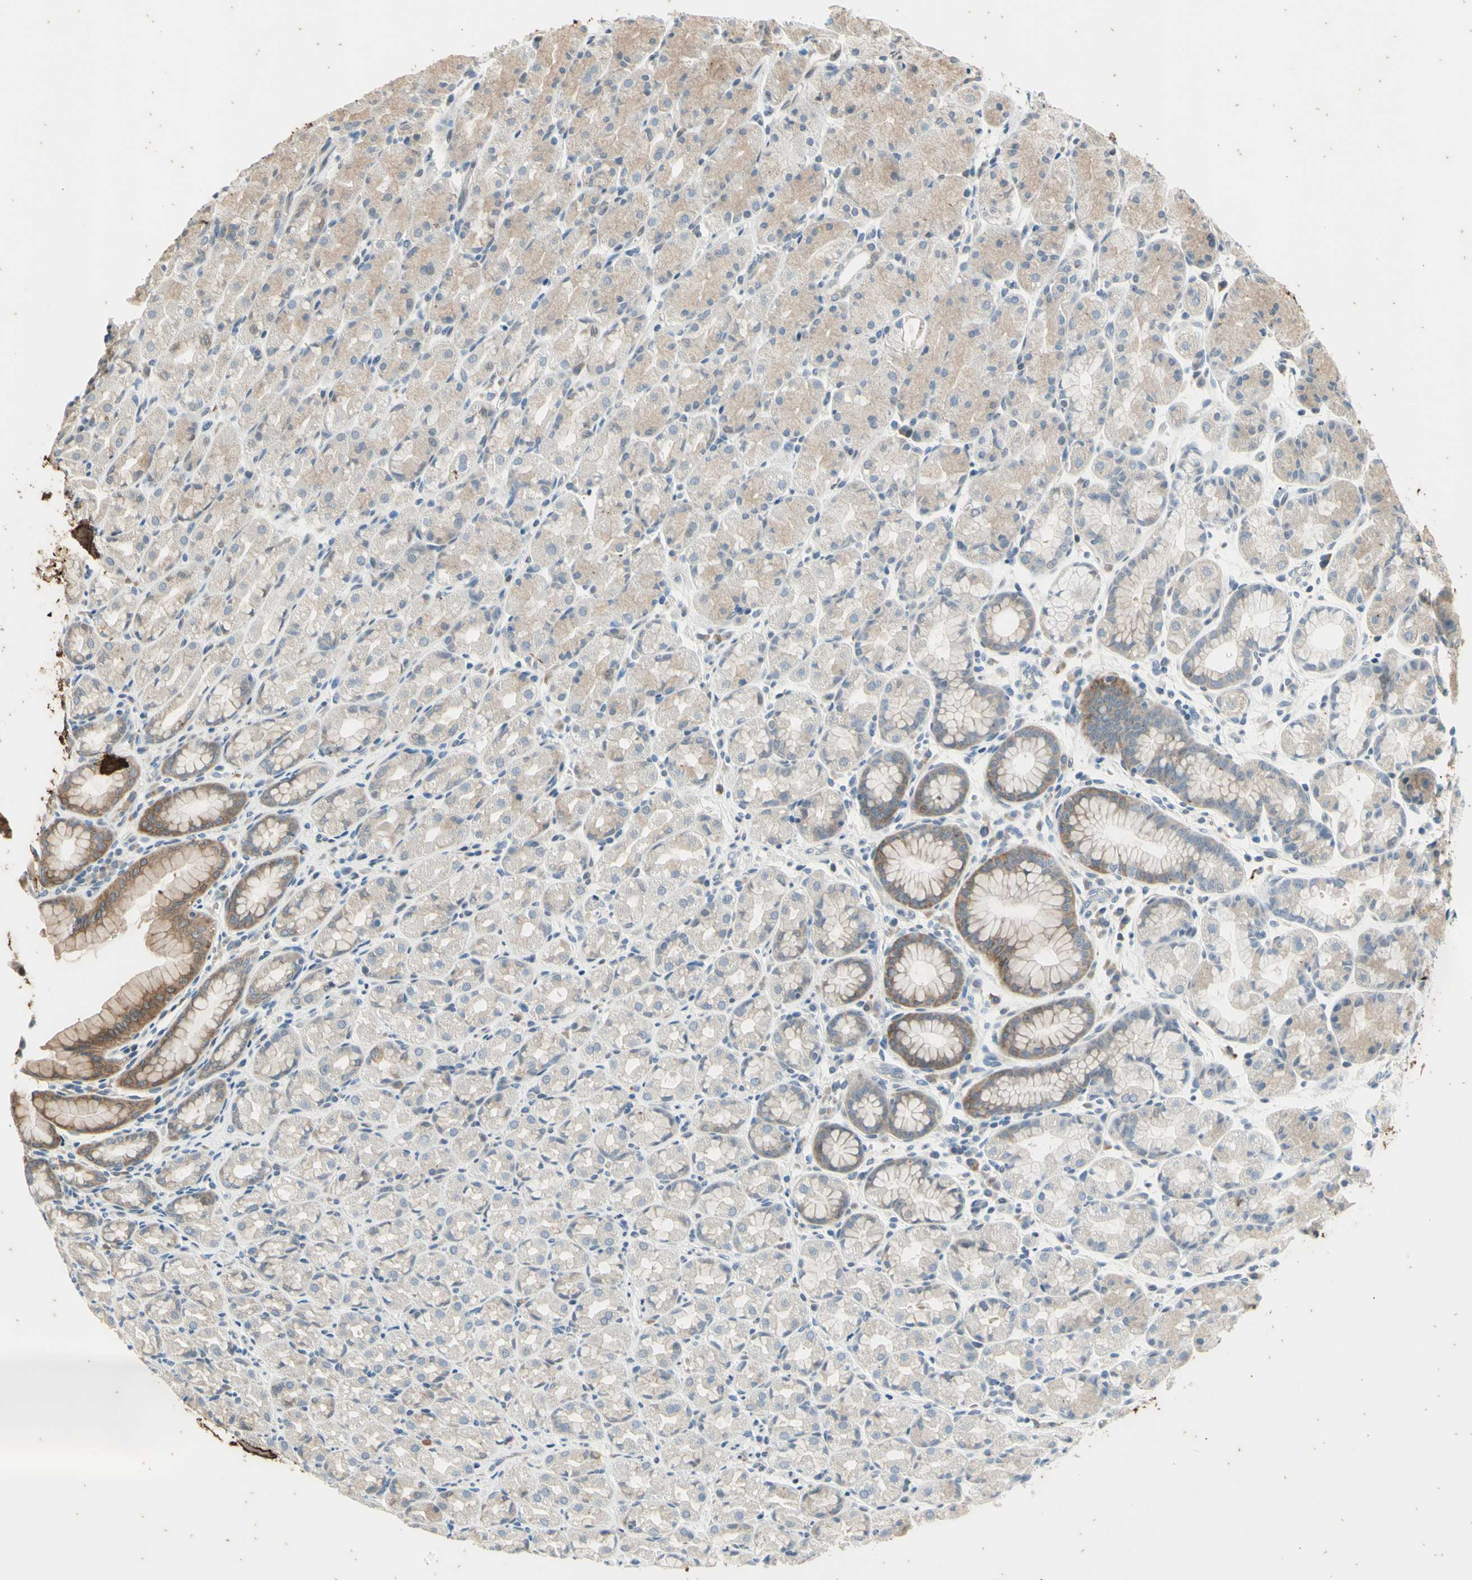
{"staining": {"intensity": "moderate", "quantity": "25%-75%", "location": "cytoplasmic/membranous"}, "tissue": "stomach", "cell_type": "Glandular cells", "image_type": "normal", "snomed": [{"axis": "morphology", "description": "Normal tissue, NOS"}, {"axis": "topography", "description": "Stomach, upper"}], "caption": "A medium amount of moderate cytoplasmic/membranous positivity is identified in about 25%-75% of glandular cells in benign stomach.", "gene": "EFNB2", "patient": {"sex": "male", "age": 68}}